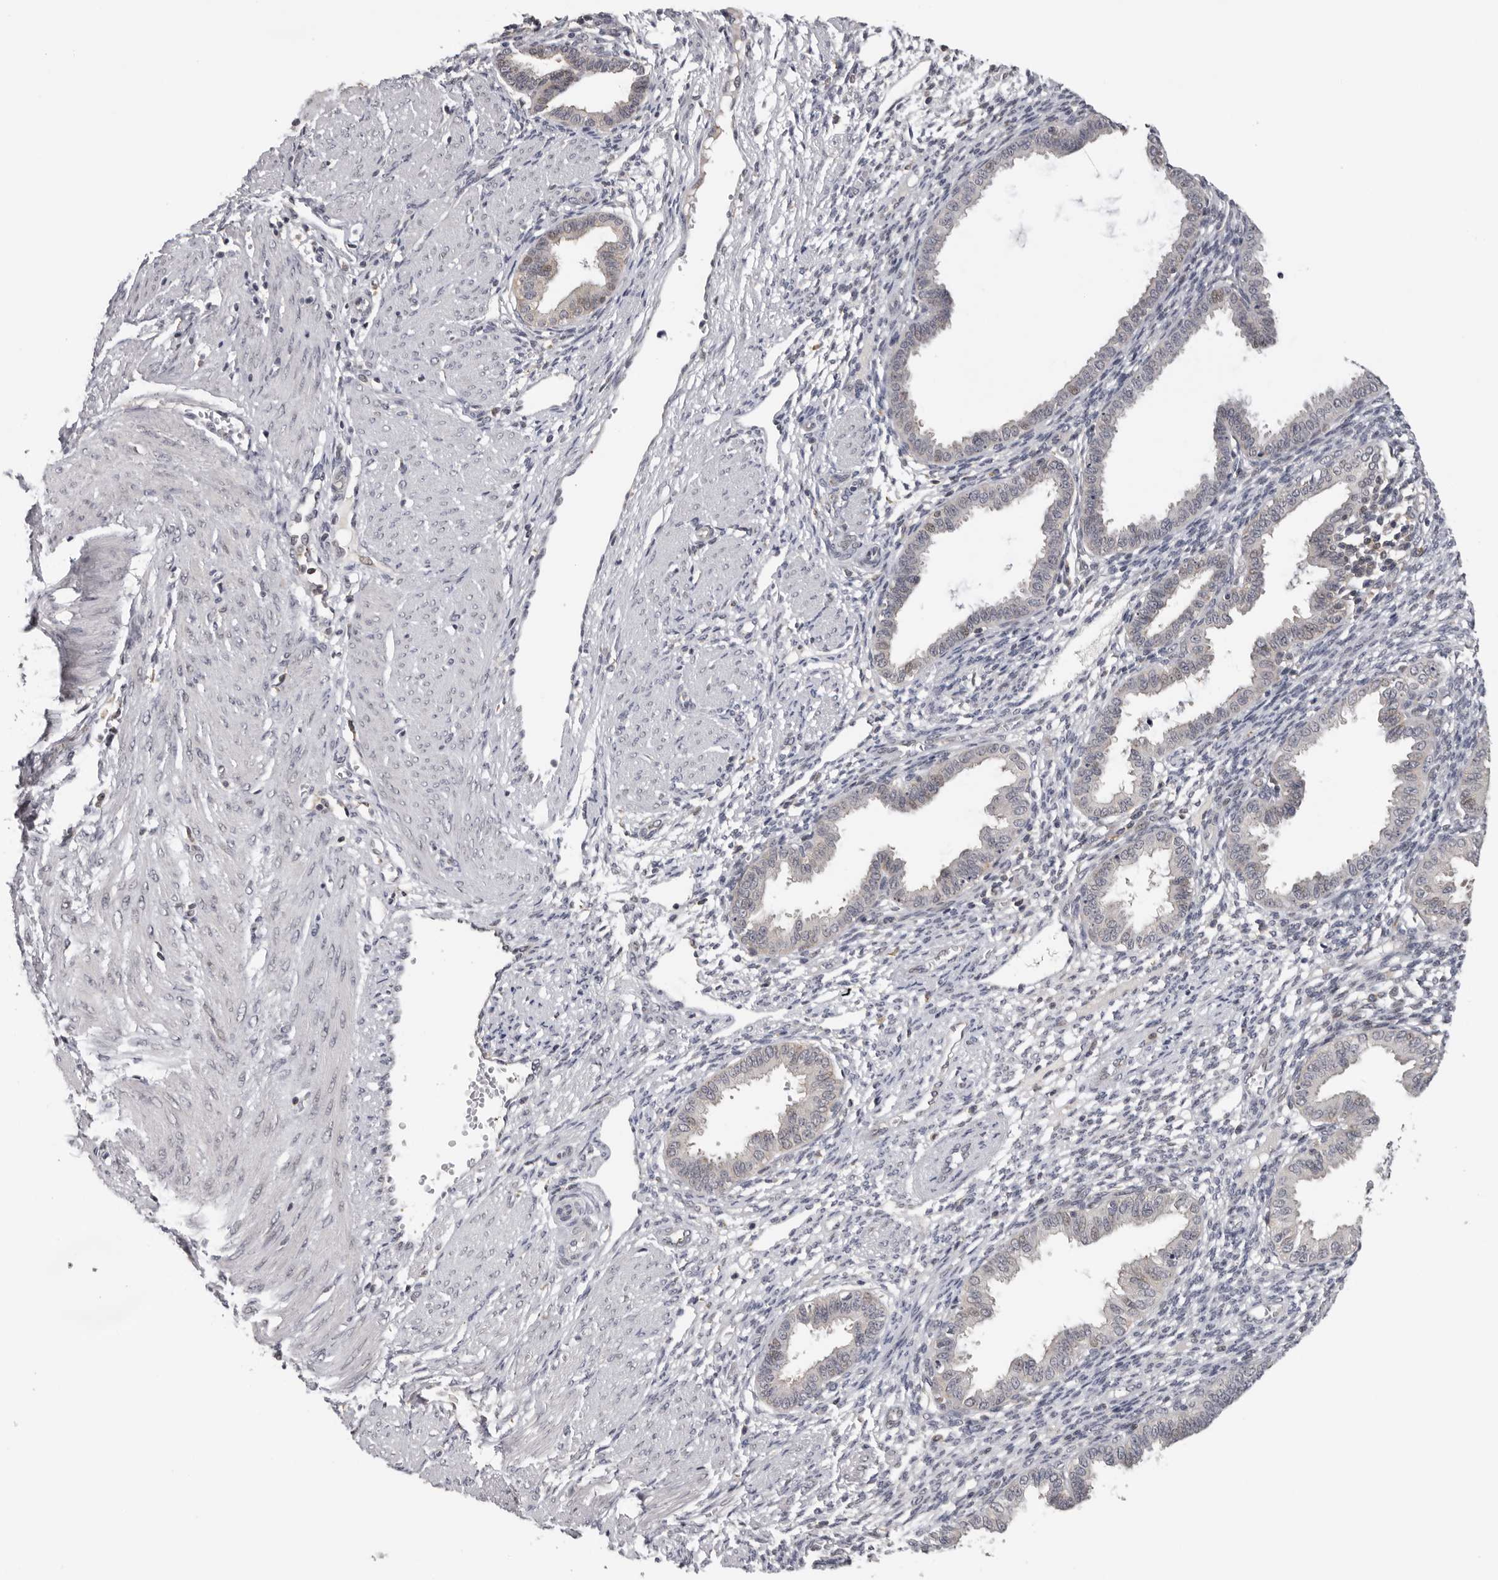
{"staining": {"intensity": "negative", "quantity": "none", "location": "none"}, "tissue": "endometrium", "cell_type": "Cells in endometrial stroma", "image_type": "normal", "snomed": [{"axis": "morphology", "description": "Normal tissue, NOS"}, {"axis": "topography", "description": "Endometrium"}], "caption": "Human endometrium stained for a protein using immunohistochemistry (IHC) exhibits no staining in cells in endometrial stroma.", "gene": "KIF2B", "patient": {"sex": "female", "age": 33}}